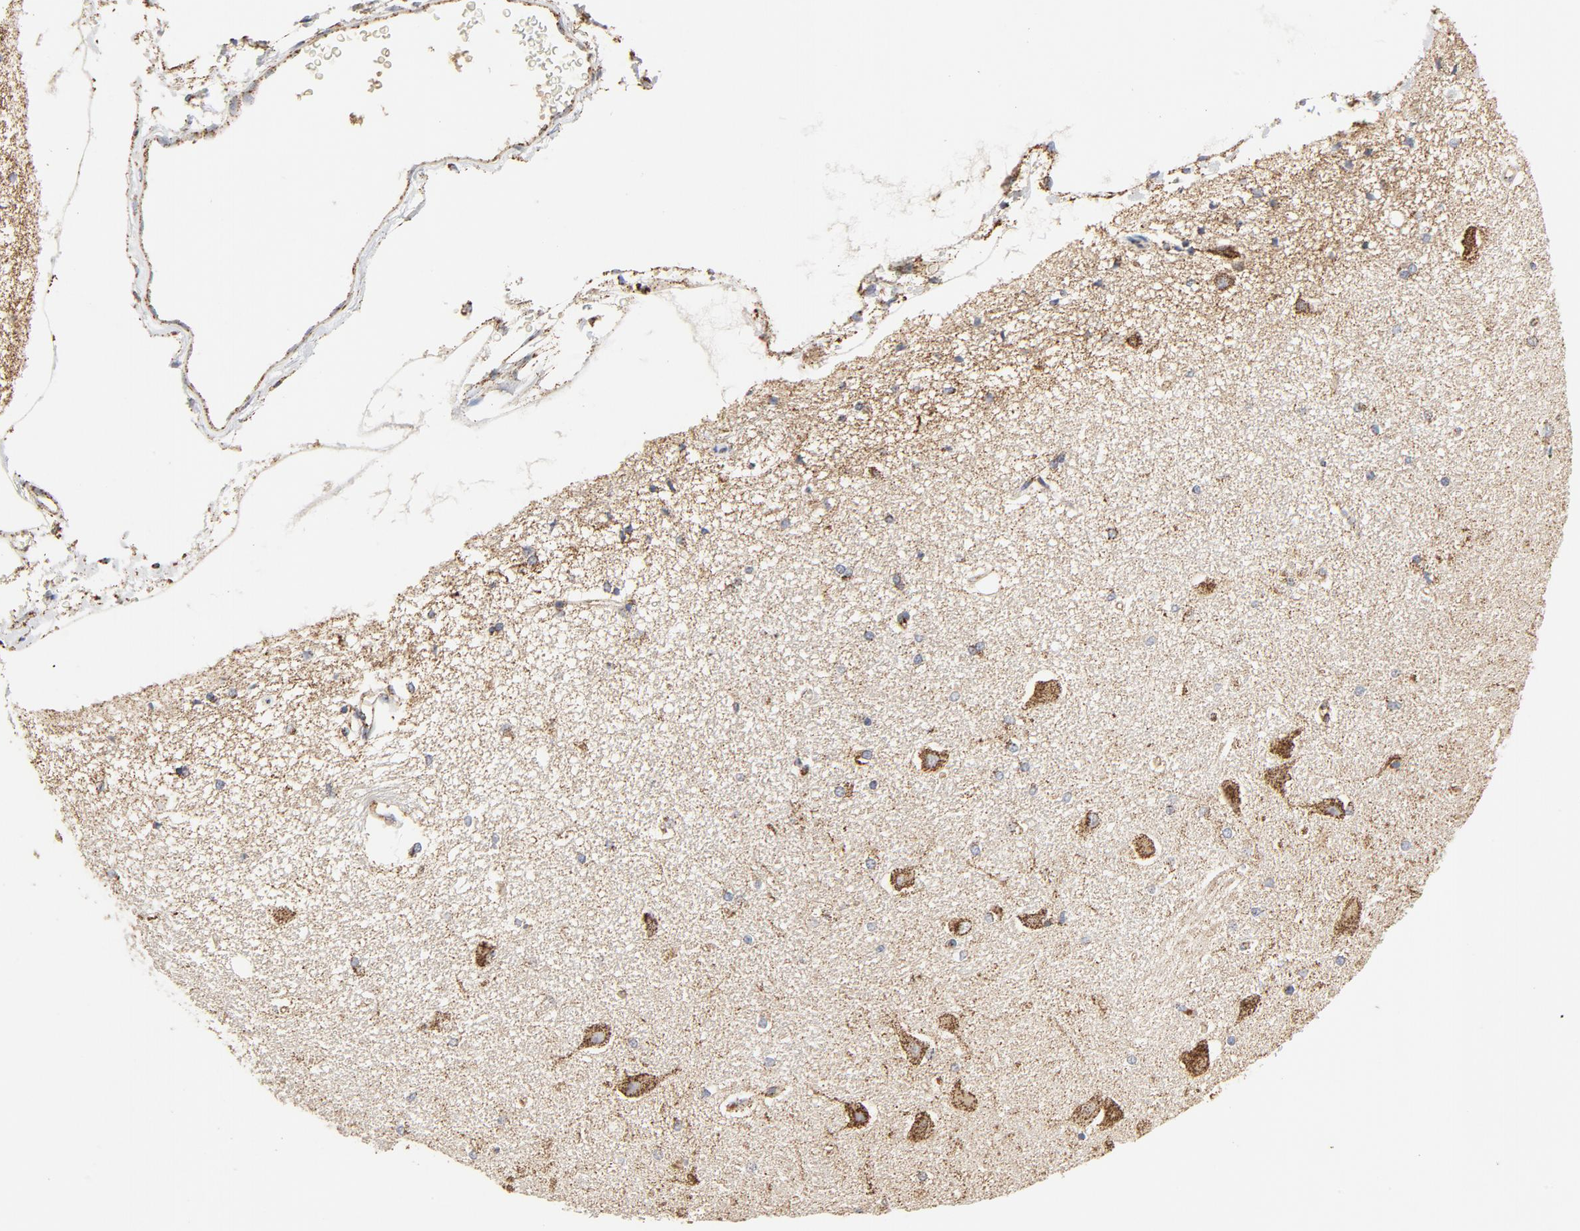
{"staining": {"intensity": "moderate", "quantity": ">75%", "location": "cytoplasmic/membranous"}, "tissue": "hippocampus", "cell_type": "Glial cells", "image_type": "normal", "snomed": [{"axis": "morphology", "description": "Normal tissue, NOS"}, {"axis": "topography", "description": "Hippocampus"}], "caption": "Glial cells exhibit medium levels of moderate cytoplasmic/membranous staining in about >75% of cells in unremarkable hippocampus. The protein of interest is shown in brown color, while the nuclei are stained blue.", "gene": "PCNX4", "patient": {"sex": "female", "age": 54}}